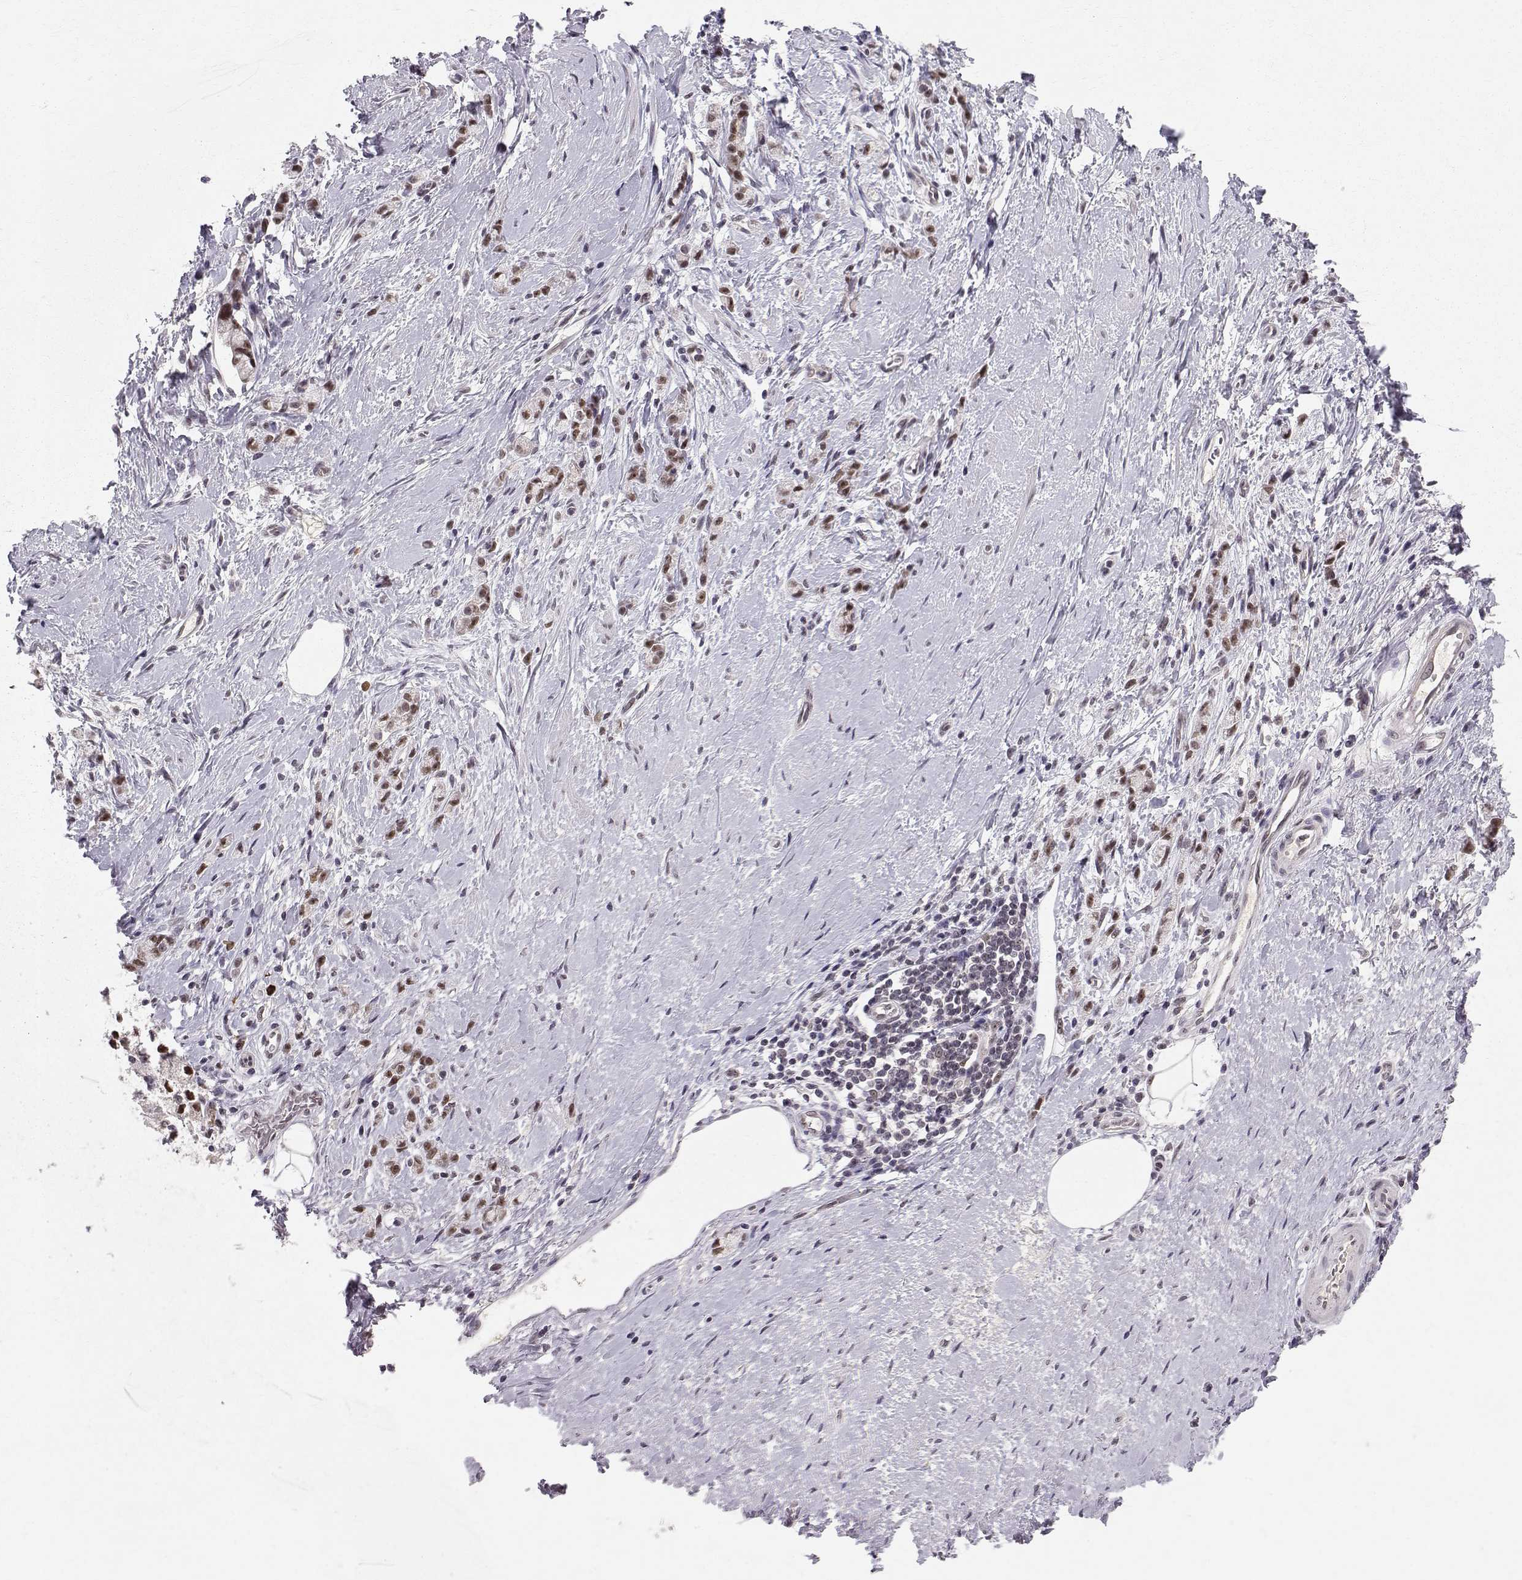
{"staining": {"intensity": "moderate", "quantity": ">75%", "location": "nuclear"}, "tissue": "stomach cancer", "cell_type": "Tumor cells", "image_type": "cancer", "snomed": [{"axis": "morphology", "description": "Adenocarcinoma, NOS"}, {"axis": "topography", "description": "Stomach"}], "caption": "There is medium levels of moderate nuclear positivity in tumor cells of adenocarcinoma (stomach), as demonstrated by immunohistochemical staining (brown color).", "gene": "RPP38", "patient": {"sex": "male", "age": 58}}